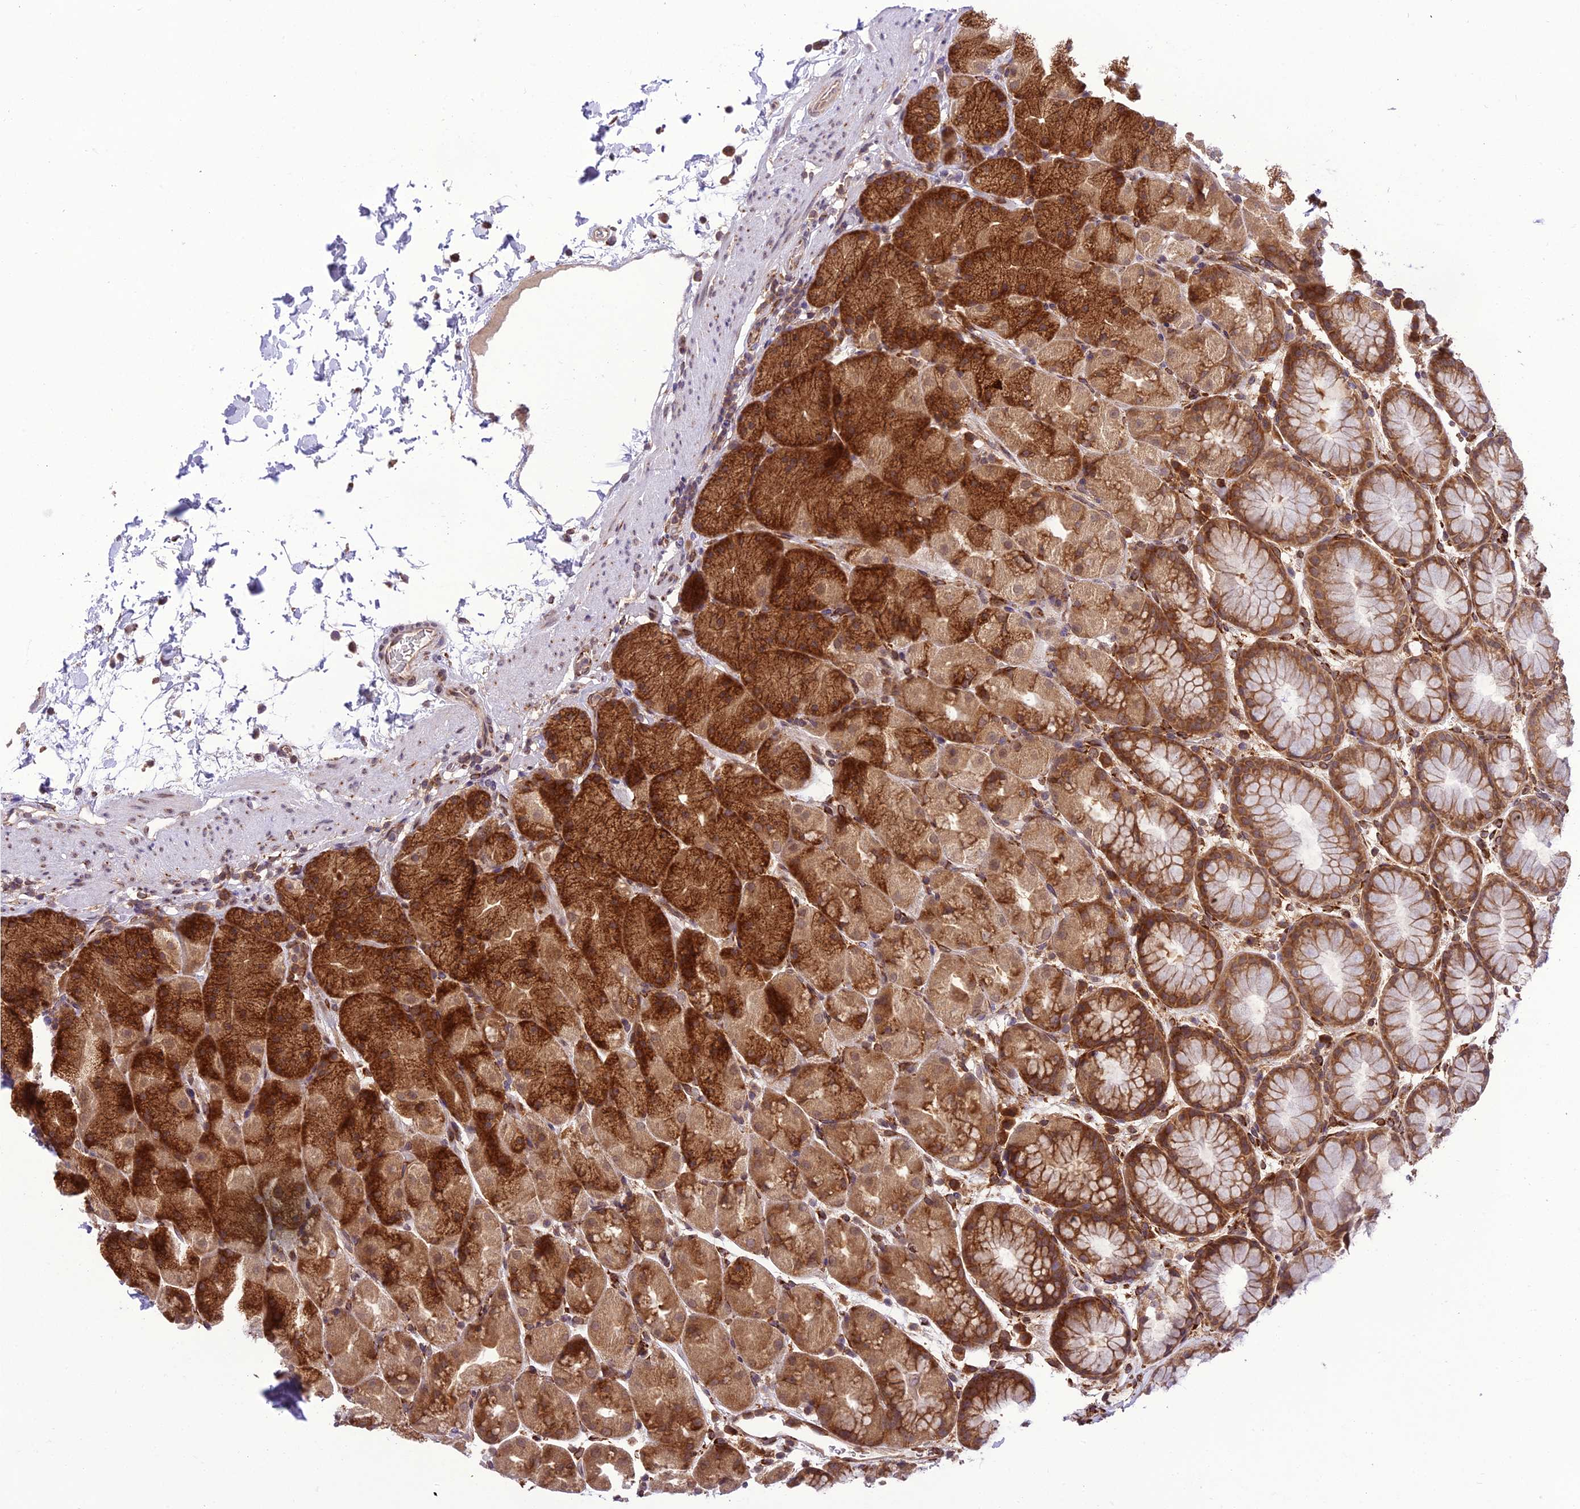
{"staining": {"intensity": "strong", "quantity": ">75%", "location": "cytoplasmic/membranous"}, "tissue": "stomach", "cell_type": "Glandular cells", "image_type": "normal", "snomed": [{"axis": "morphology", "description": "Normal tissue, NOS"}, {"axis": "topography", "description": "Stomach, upper"}, {"axis": "topography", "description": "Stomach, lower"}], "caption": "Immunohistochemical staining of benign stomach exhibits strong cytoplasmic/membranous protein staining in about >75% of glandular cells. (DAB = brown stain, brightfield microscopy at high magnification).", "gene": "DHCR7", "patient": {"sex": "male", "age": 67}}